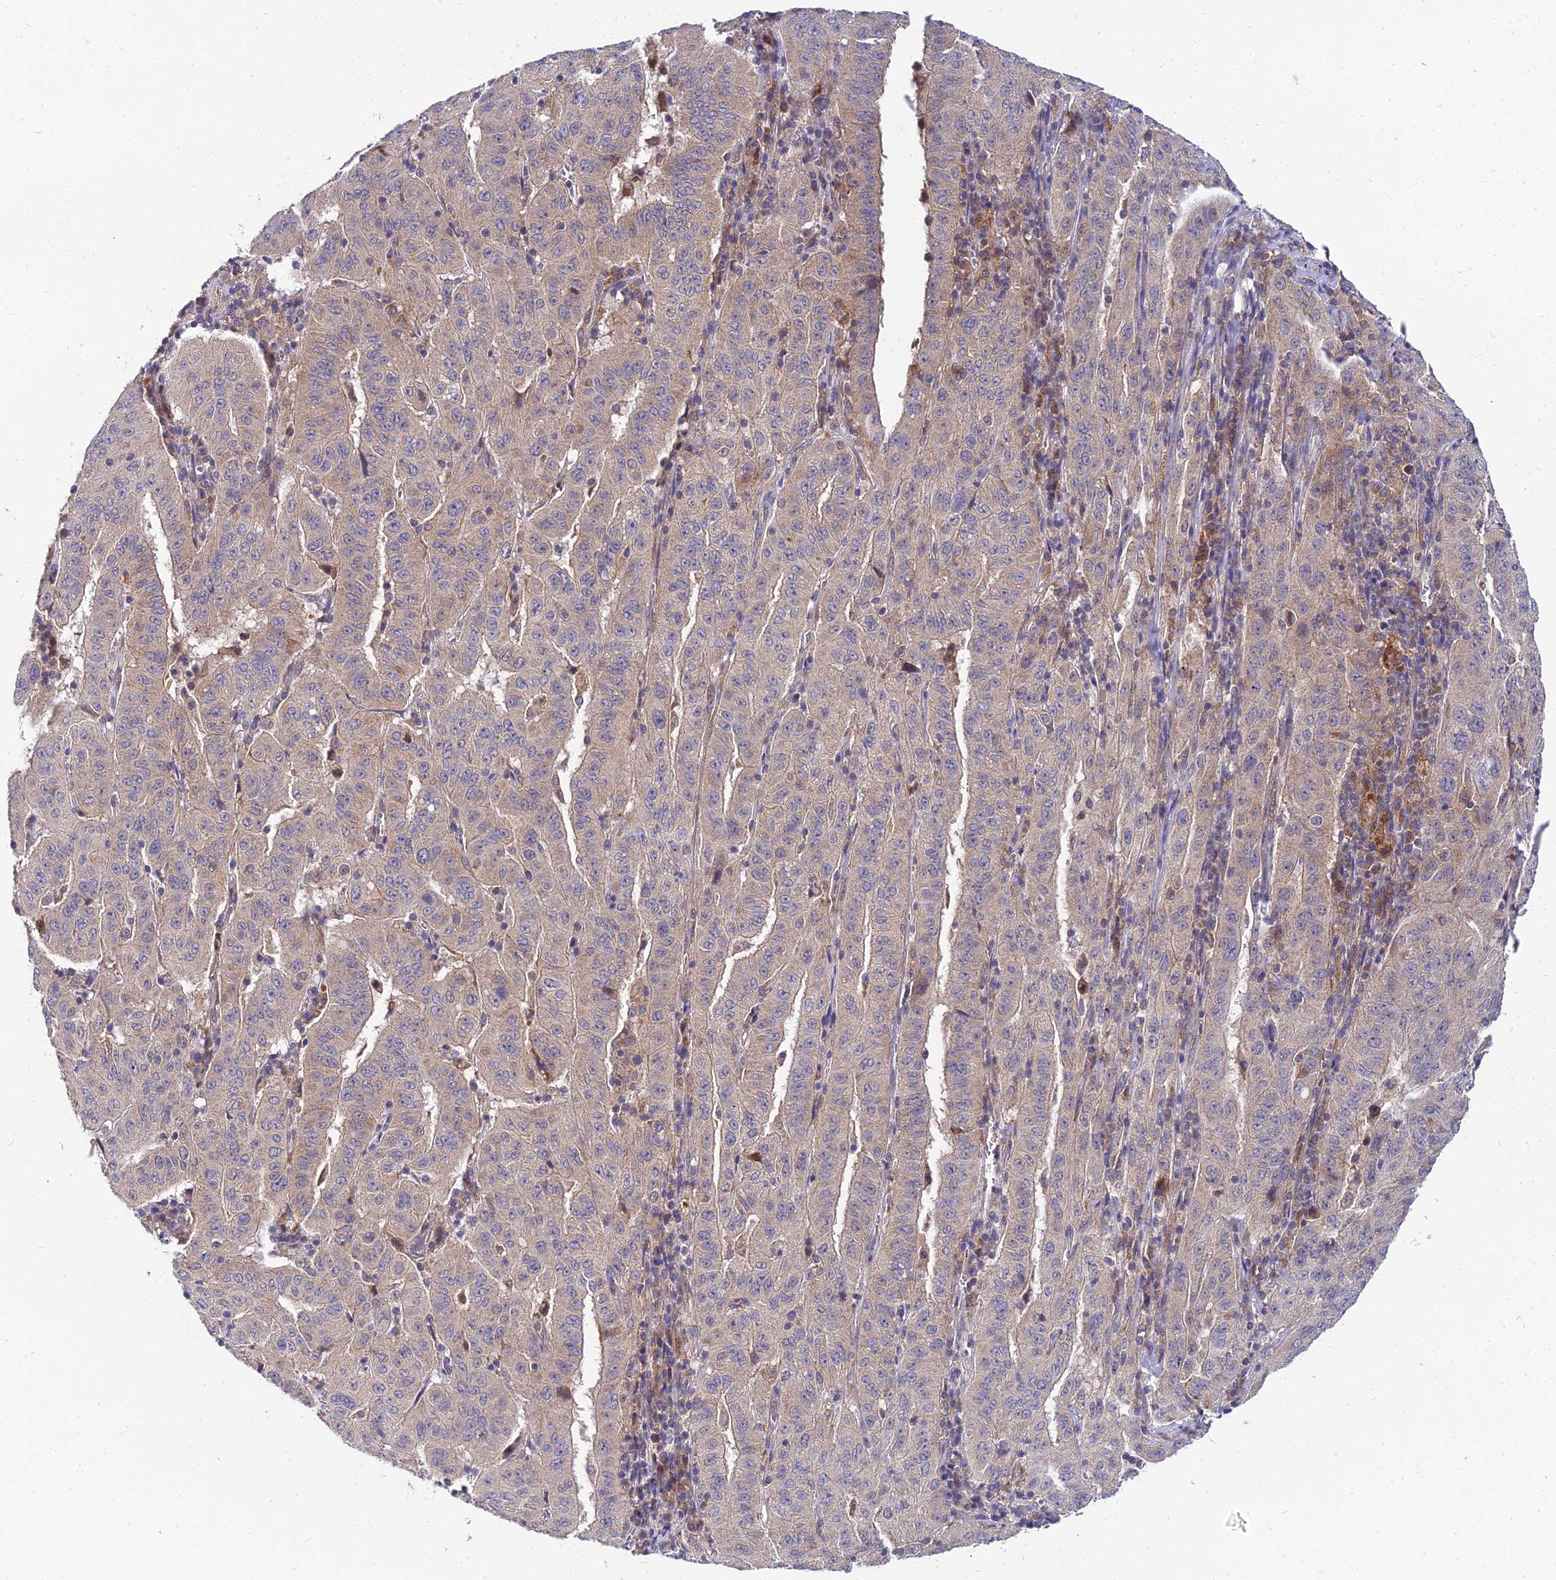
{"staining": {"intensity": "weak", "quantity": "25%-75%", "location": "cytoplasmic/membranous"}, "tissue": "pancreatic cancer", "cell_type": "Tumor cells", "image_type": "cancer", "snomed": [{"axis": "morphology", "description": "Adenocarcinoma, NOS"}, {"axis": "topography", "description": "Pancreas"}], "caption": "Human pancreatic cancer (adenocarcinoma) stained for a protein (brown) displays weak cytoplasmic/membranous positive staining in about 25%-75% of tumor cells.", "gene": "NPY", "patient": {"sex": "male", "age": 63}}